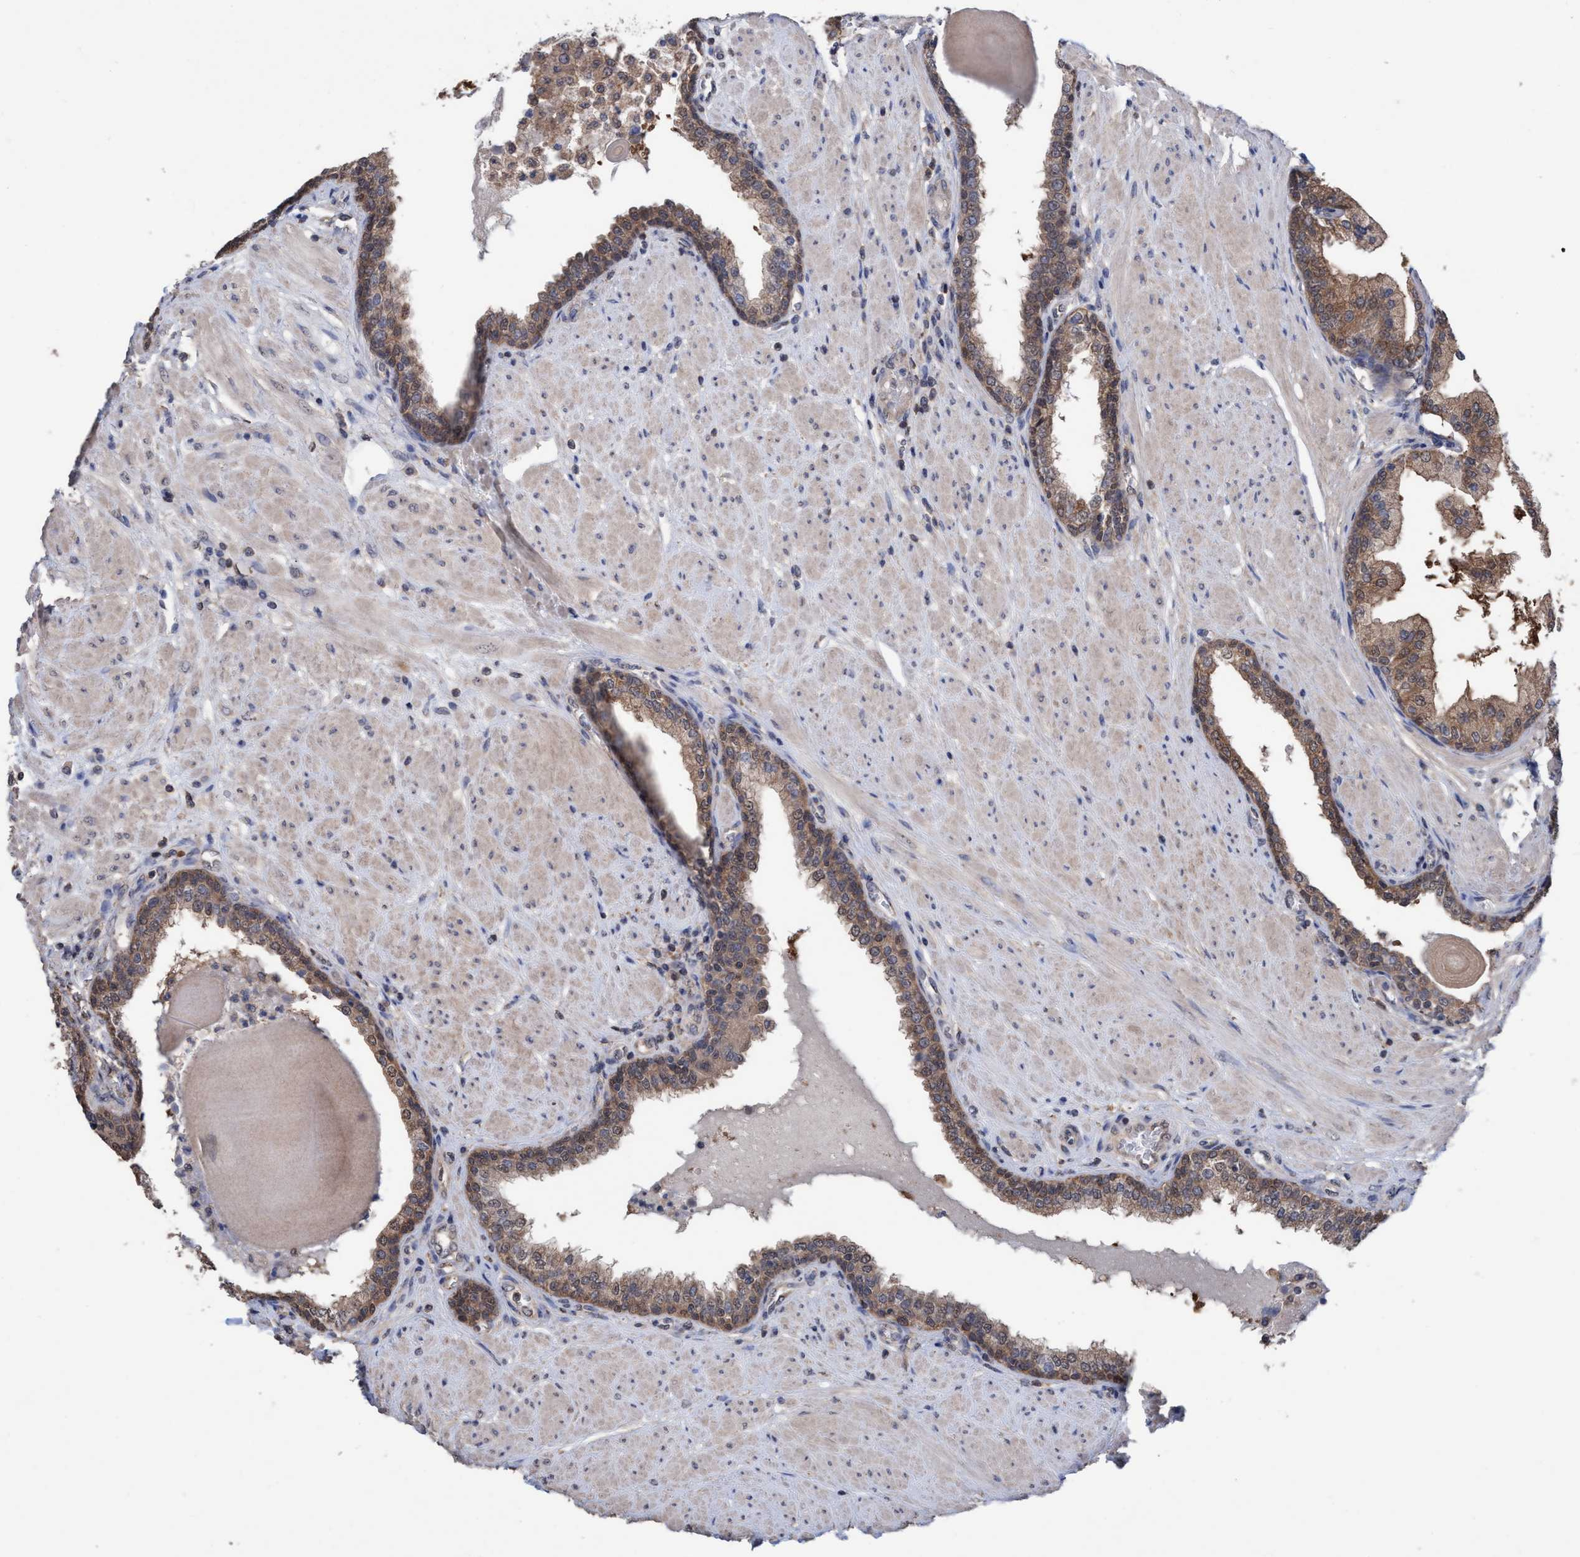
{"staining": {"intensity": "moderate", "quantity": ">75%", "location": "cytoplasmic/membranous"}, "tissue": "prostate", "cell_type": "Glandular cells", "image_type": "normal", "snomed": [{"axis": "morphology", "description": "Normal tissue, NOS"}, {"axis": "topography", "description": "Prostate"}], "caption": "Immunohistochemistry (IHC) staining of benign prostate, which reveals medium levels of moderate cytoplasmic/membranous positivity in about >75% of glandular cells indicating moderate cytoplasmic/membranous protein positivity. The staining was performed using DAB (3,3'-diaminobenzidine) (brown) for protein detection and nuclei were counterstained in hematoxylin (blue).", "gene": "GLOD4", "patient": {"sex": "male", "age": 51}}